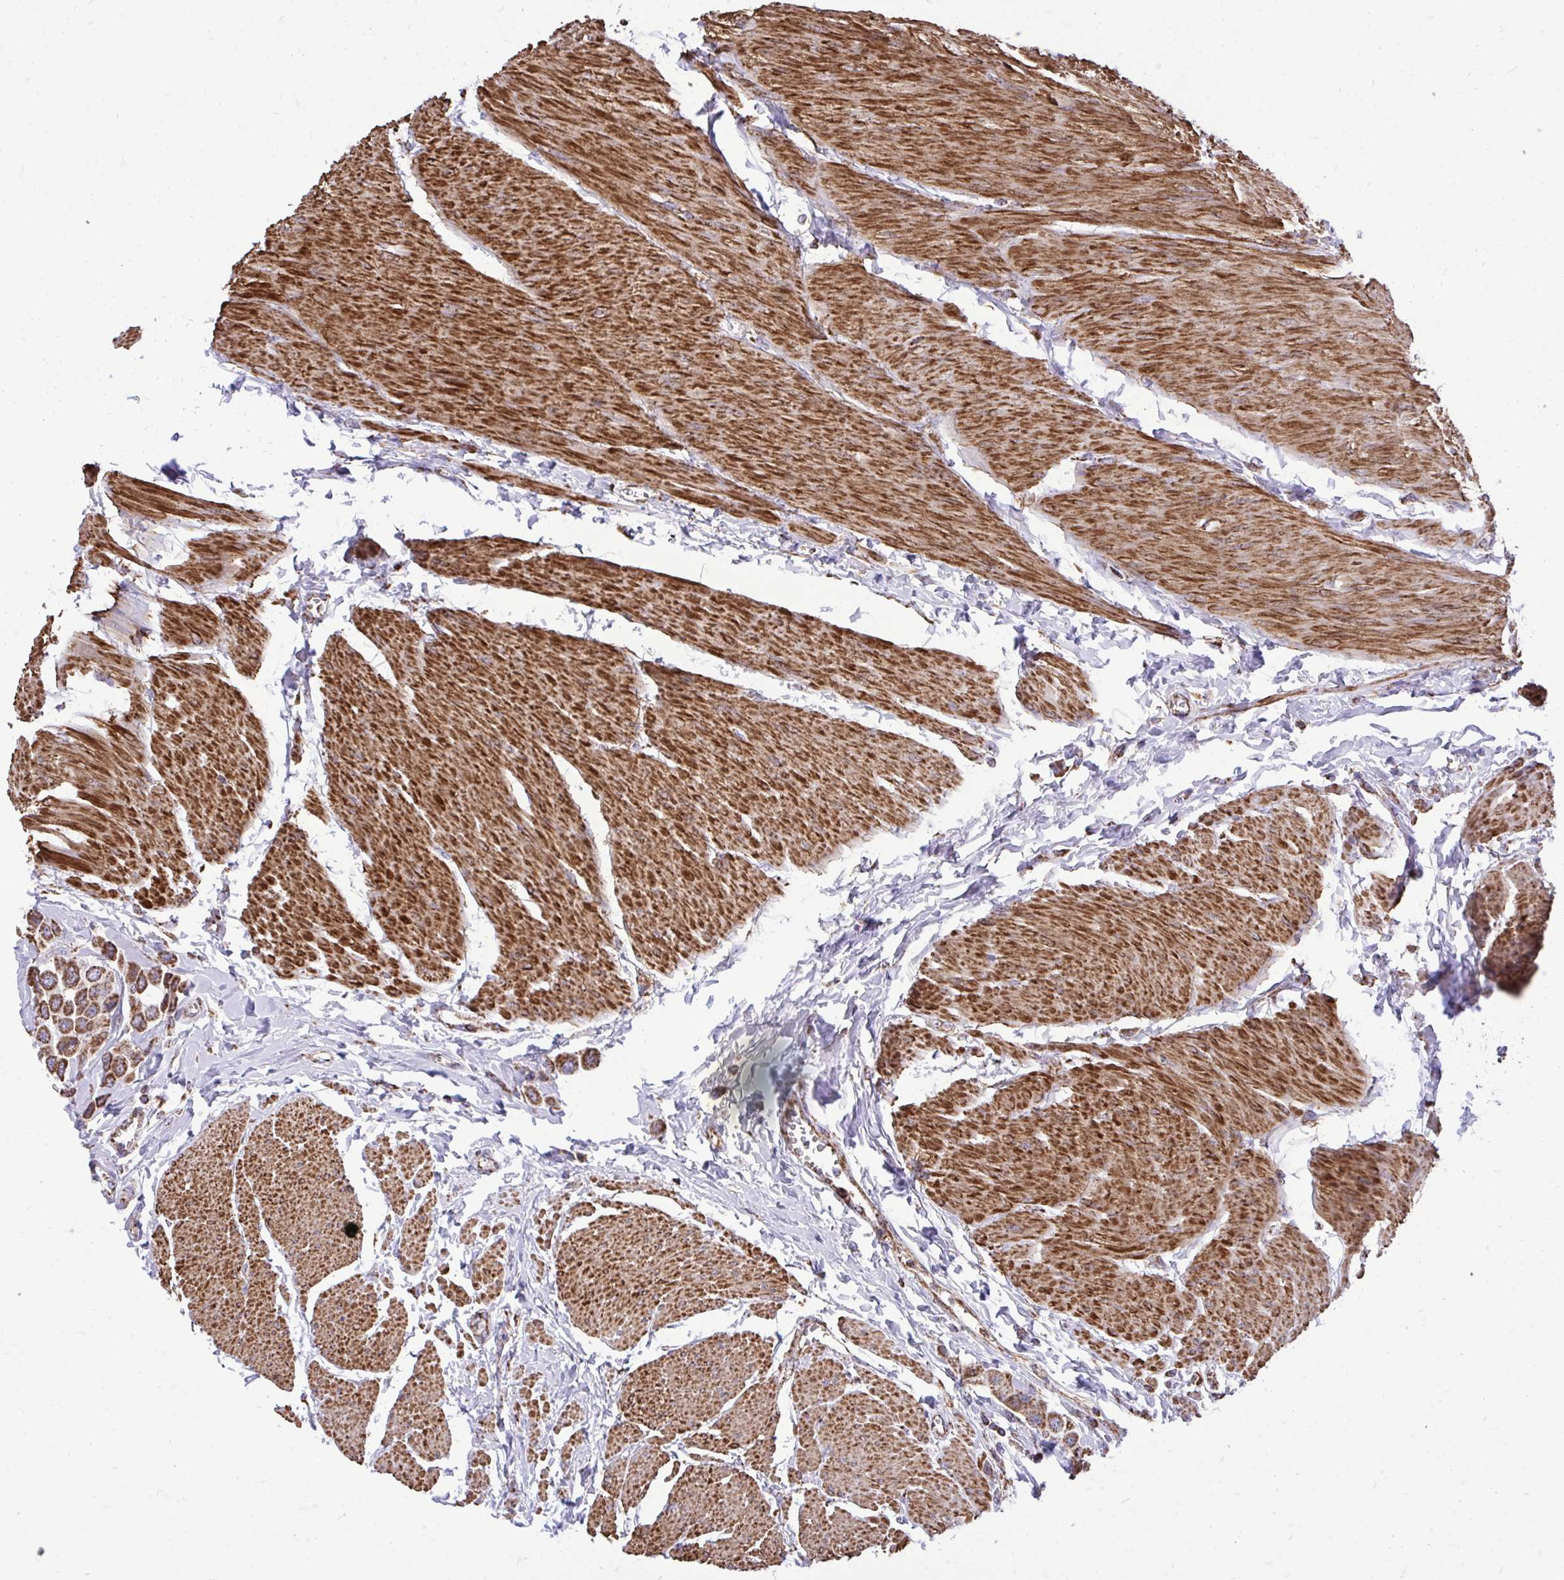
{"staining": {"intensity": "moderate", "quantity": ">75%", "location": "cytoplasmic/membranous"}, "tissue": "urothelial cancer", "cell_type": "Tumor cells", "image_type": "cancer", "snomed": [{"axis": "morphology", "description": "Urothelial carcinoma, High grade"}, {"axis": "topography", "description": "Urinary bladder"}], "caption": "Protein expression analysis of human urothelial carcinoma (high-grade) reveals moderate cytoplasmic/membranous positivity in about >75% of tumor cells.", "gene": "UBE2C", "patient": {"sex": "male", "age": 50}}